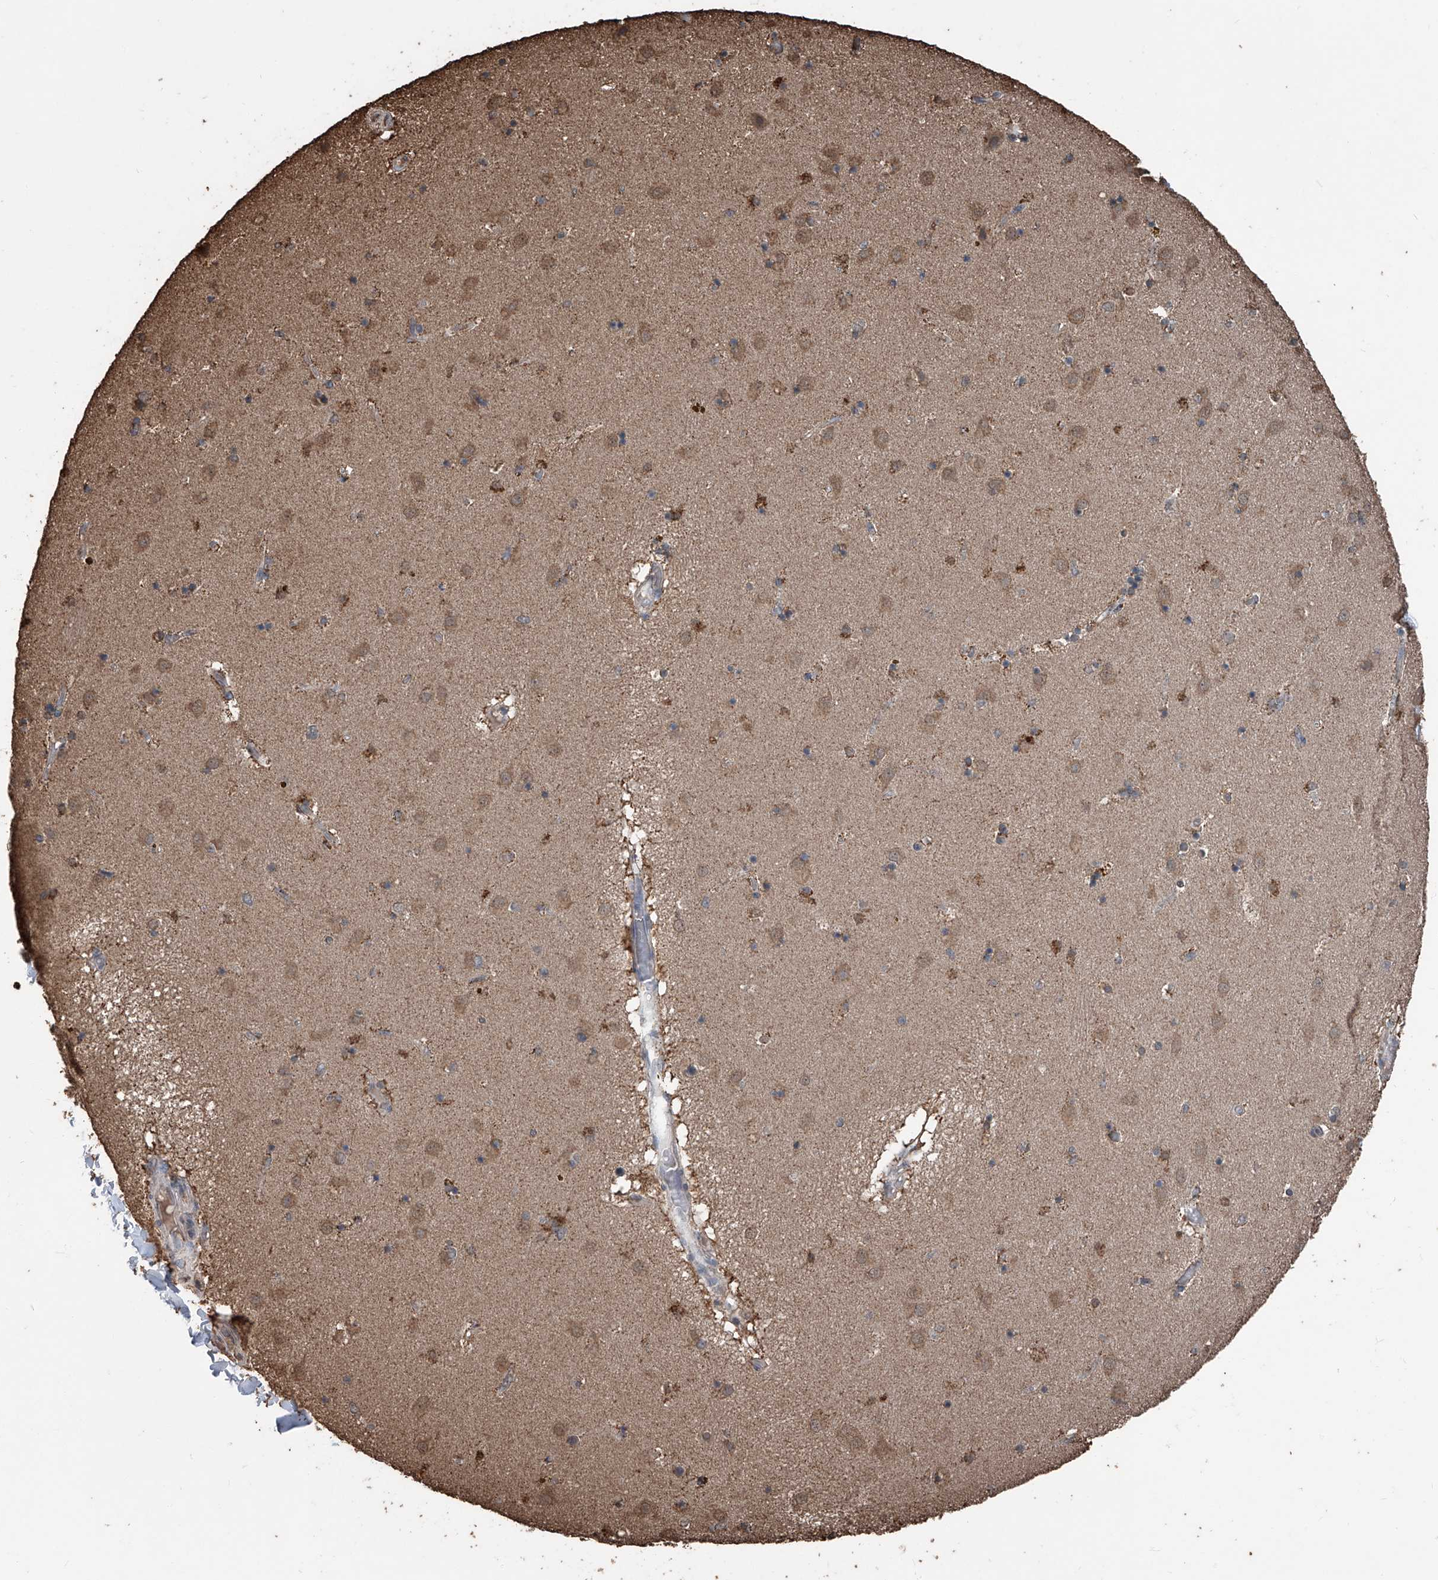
{"staining": {"intensity": "weak", "quantity": "25%-75%", "location": "cytoplasmic/membranous"}, "tissue": "caudate", "cell_type": "Glial cells", "image_type": "normal", "snomed": [{"axis": "morphology", "description": "Normal tissue, NOS"}, {"axis": "topography", "description": "Lateral ventricle wall"}], "caption": "An image of human caudate stained for a protein displays weak cytoplasmic/membranous brown staining in glial cells.", "gene": "STARD7", "patient": {"sex": "male", "age": 70}}